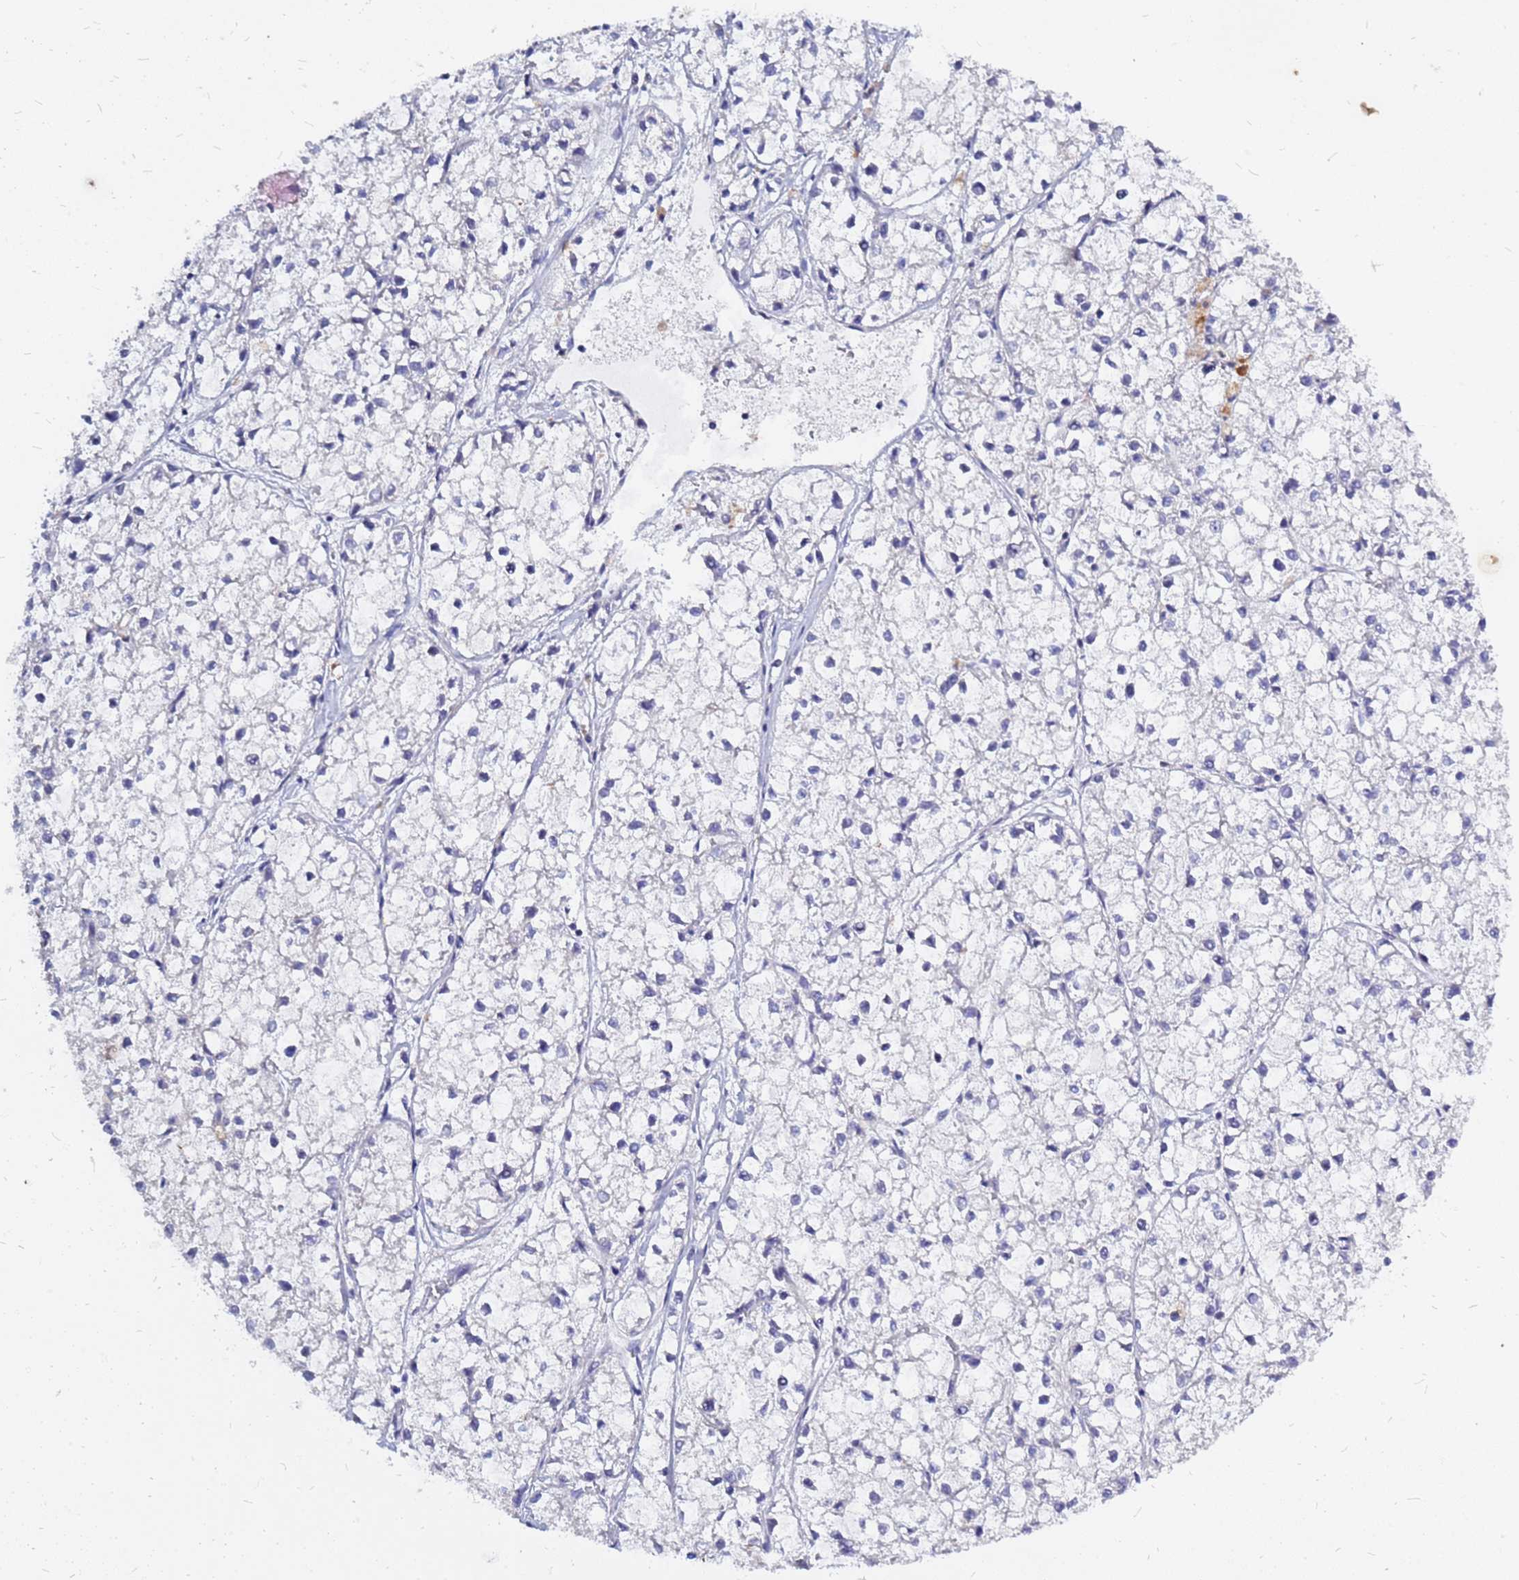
{"staining": {"intensity": "negative", "quantity": "none", "location": "none"}, "tissue": "liver cancer", "cell_type": "Tumor cells", "image_type": "cancer", "snomed": [{"axis": "morphology", "description": "Carcinoma, Hepatocellular, NOS"}, {"axis": "topography", "description": "Liver"}], "caption": "Image shows no protein staining in tumor cells of hepatocellular carcinoma (liver) tissue. (DAB (3,3'-diaminobenzidine) immunohistochemistry (IHC) with hematoxylin counter stain).", "gene": "SRGAP3", "patient": {"sex": "female", "age": 43}}